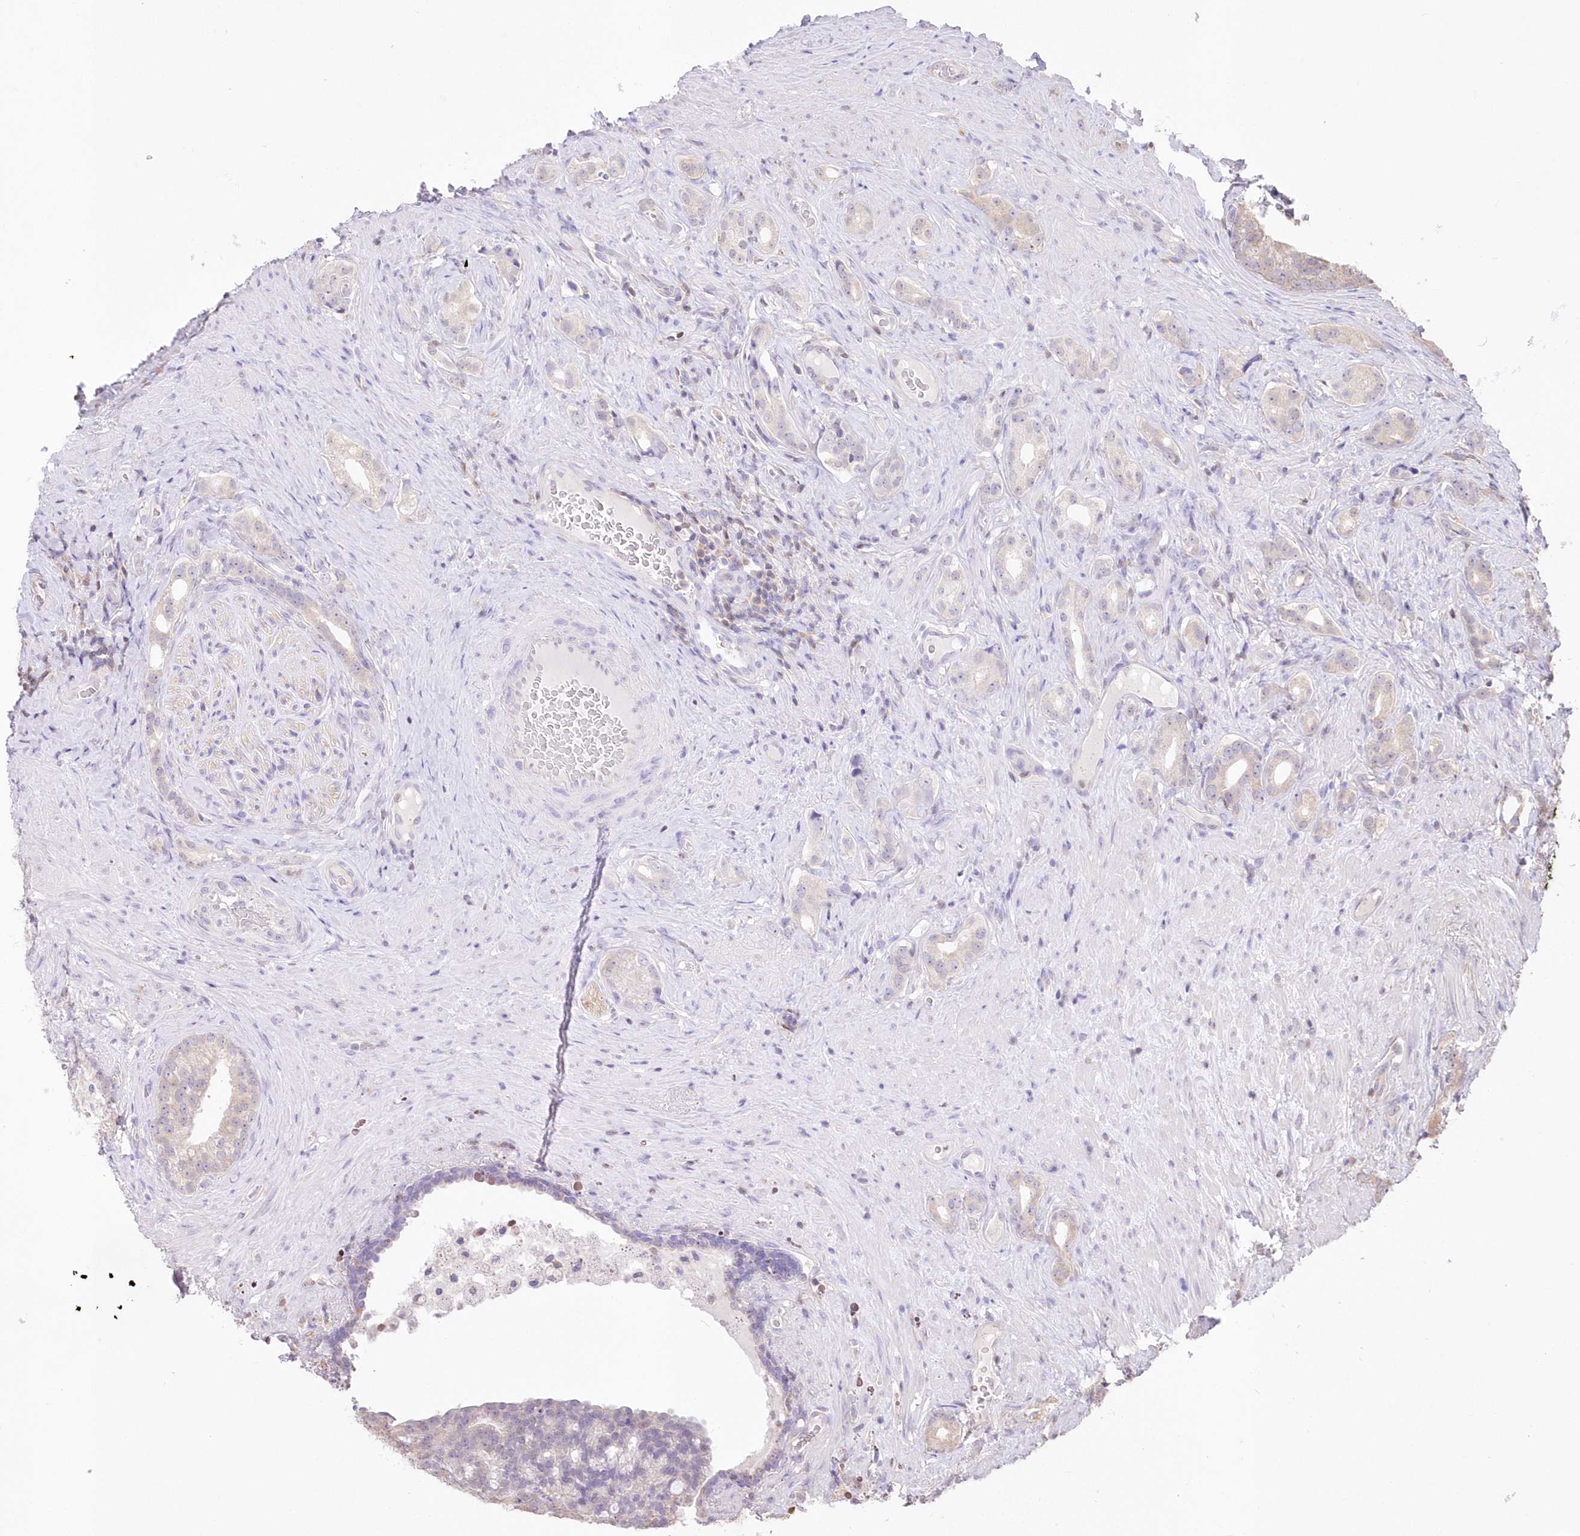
{"staining": {"intensity": "negative", "quantity": "none", "location": "none"}, "tissue": "prostate cancer", "cell_type": "Tumor cells", "image_type": "cancer", "snomed": [{"axis": "morphology", "description": "Adenocarcinoma, Low grade"}, {"axis": "topography", "description": "Prostate"}], "caption": "Tumor cells show no significant protein staining in prostate cancer.", "gene": "STK17B", "patient": {"sex": "male", "age": 71}}